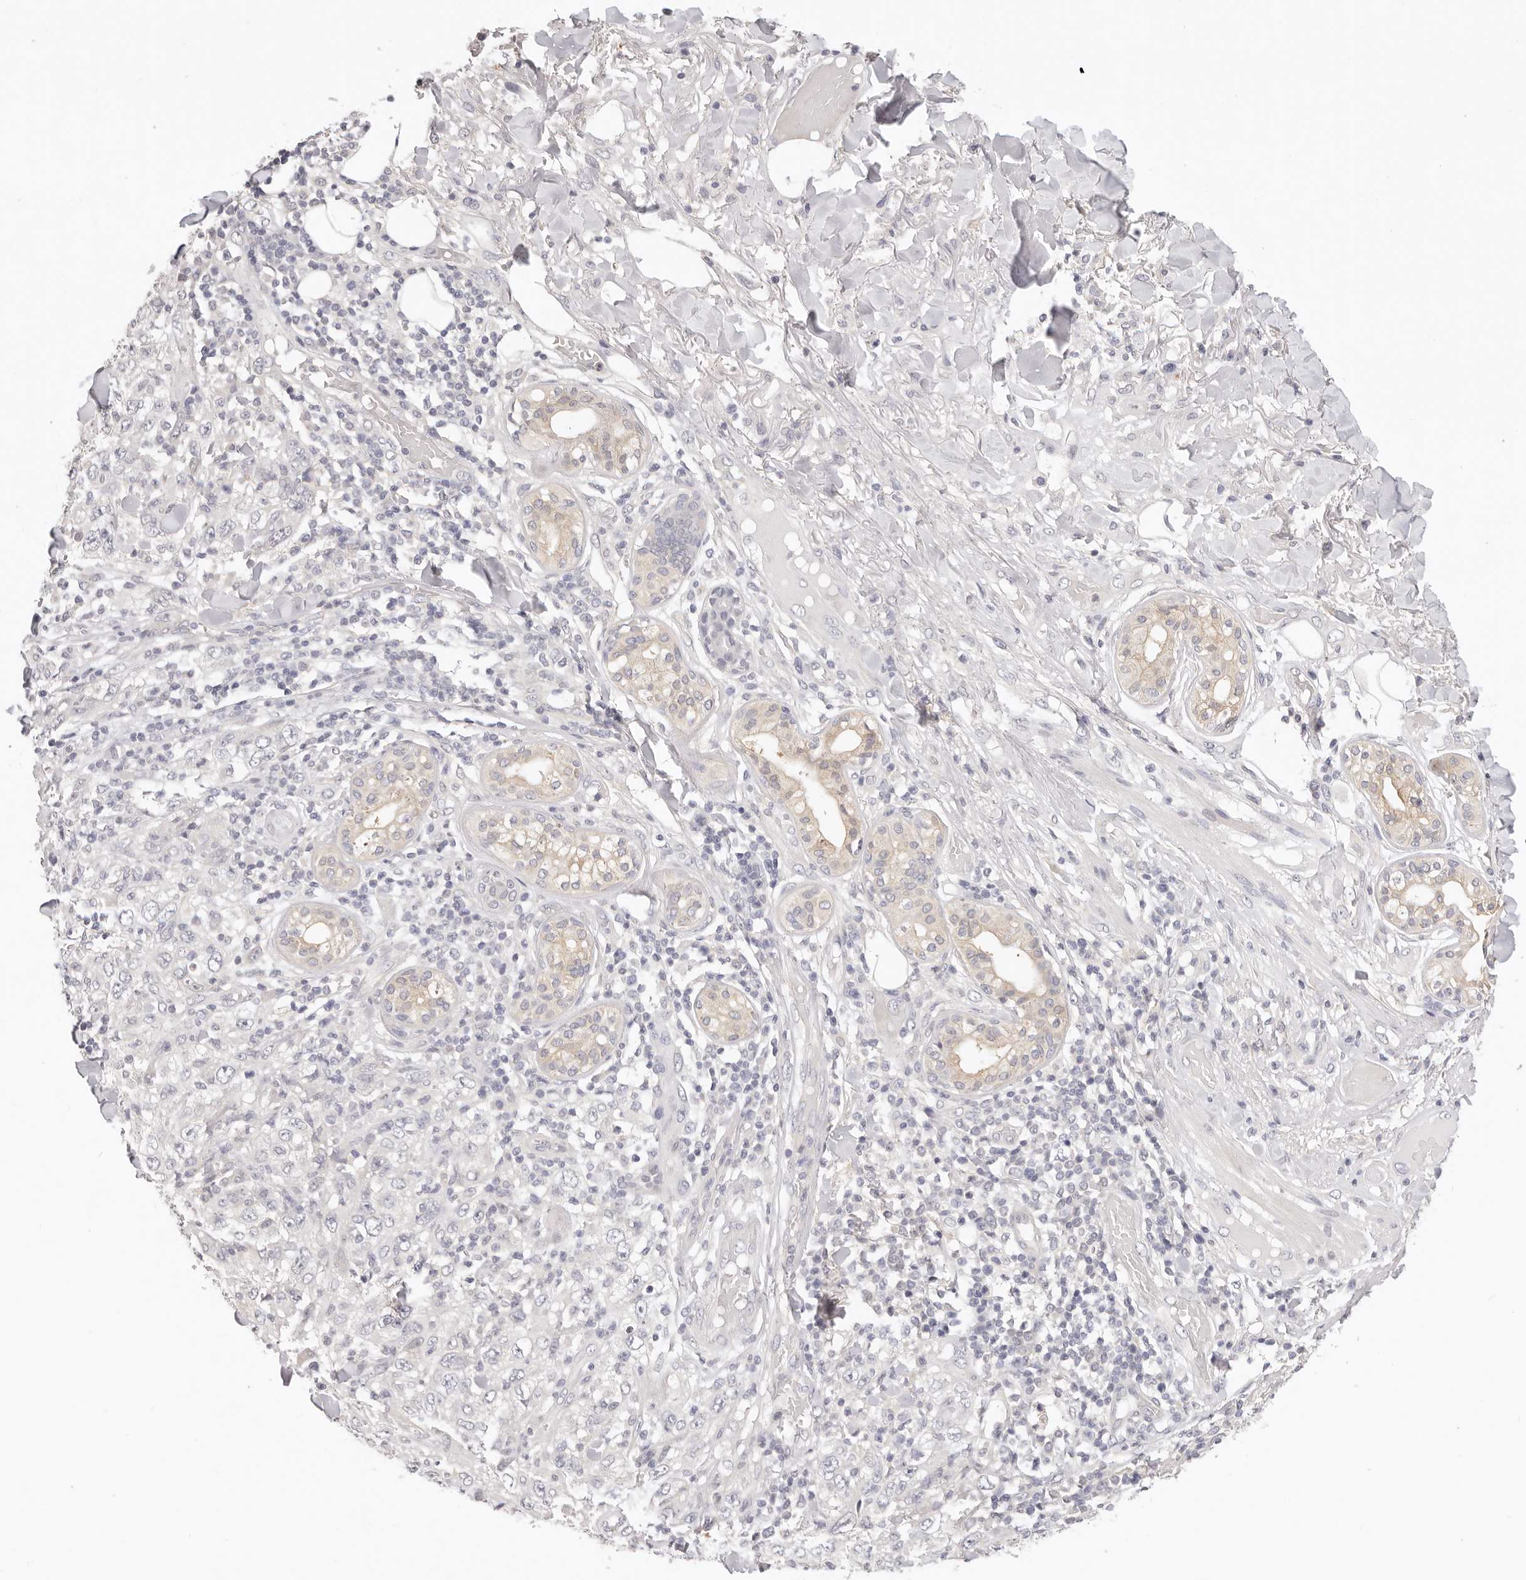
{"staining": {"intensity": "negative", "quantity": "none", "location": "none"}, "tissue": "skin cancer", "cell_type": "Tumor cells", "image_type": "cancer", "snomed": [{"axis": "morphology", "description": "Squamous cell carcinoma, NOS"}, {"axis": "topography", "description": "Skin"}], "caption": "There is no significant staining in tumor cells of skin cancer (squamous cell carcinoma).", "gene": "GGPS1", "patient": {"sex": "female", "age": 88}}